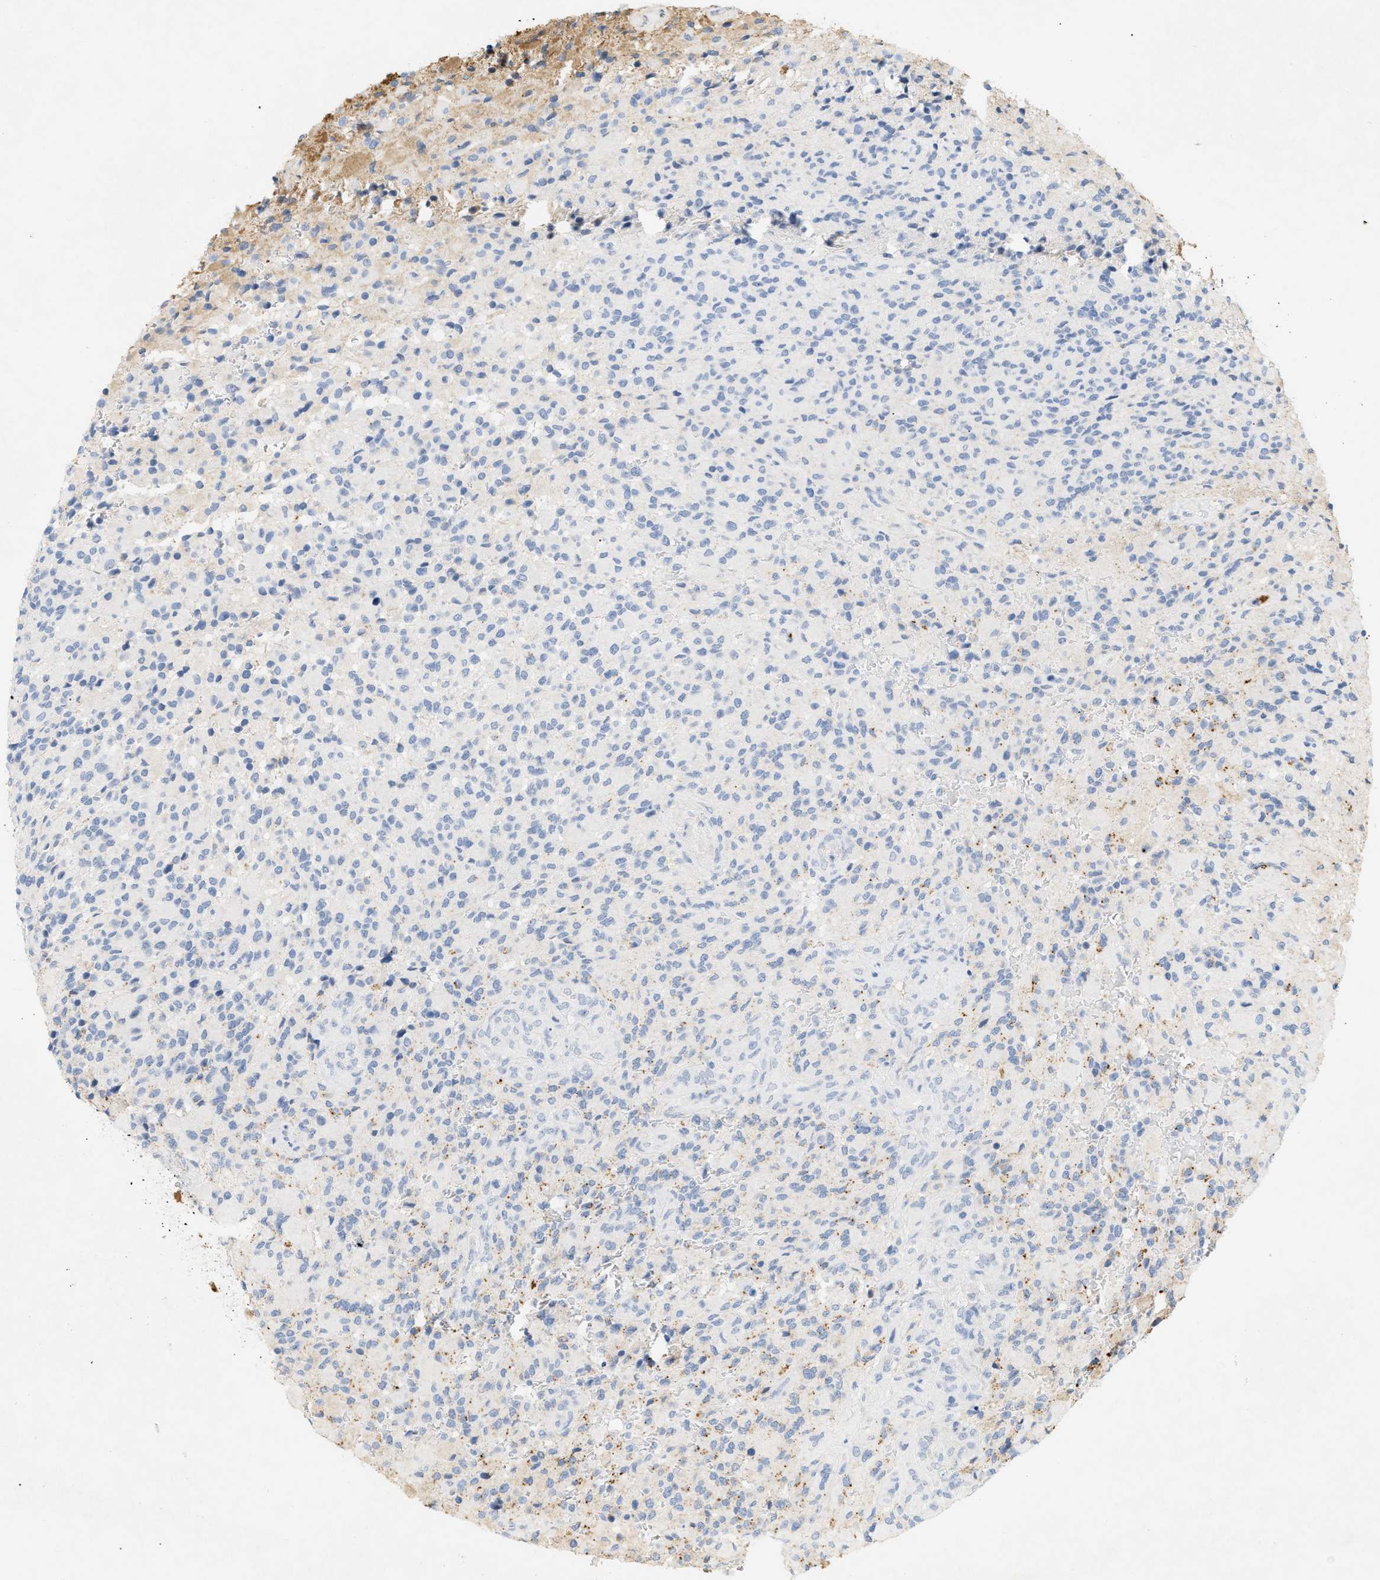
{"staining": {"intensity": "negative", "quantity": "none", "location": "none"}, "tissue": "glioma", "cell_type": "Tumor cells", "image_type": "cancer", "snomed": [{"axis": "morphology", "description": "Glioma, malignant, High grade"}, {"axis": "topography", "description": "Brain"}], "caption": "Malignant glioma (high-grade) was stained to show a protein in brown. There is no significant expression in tumor cells.", "gene": "CFH", "patient": {"sex": "male", "age": 71}}